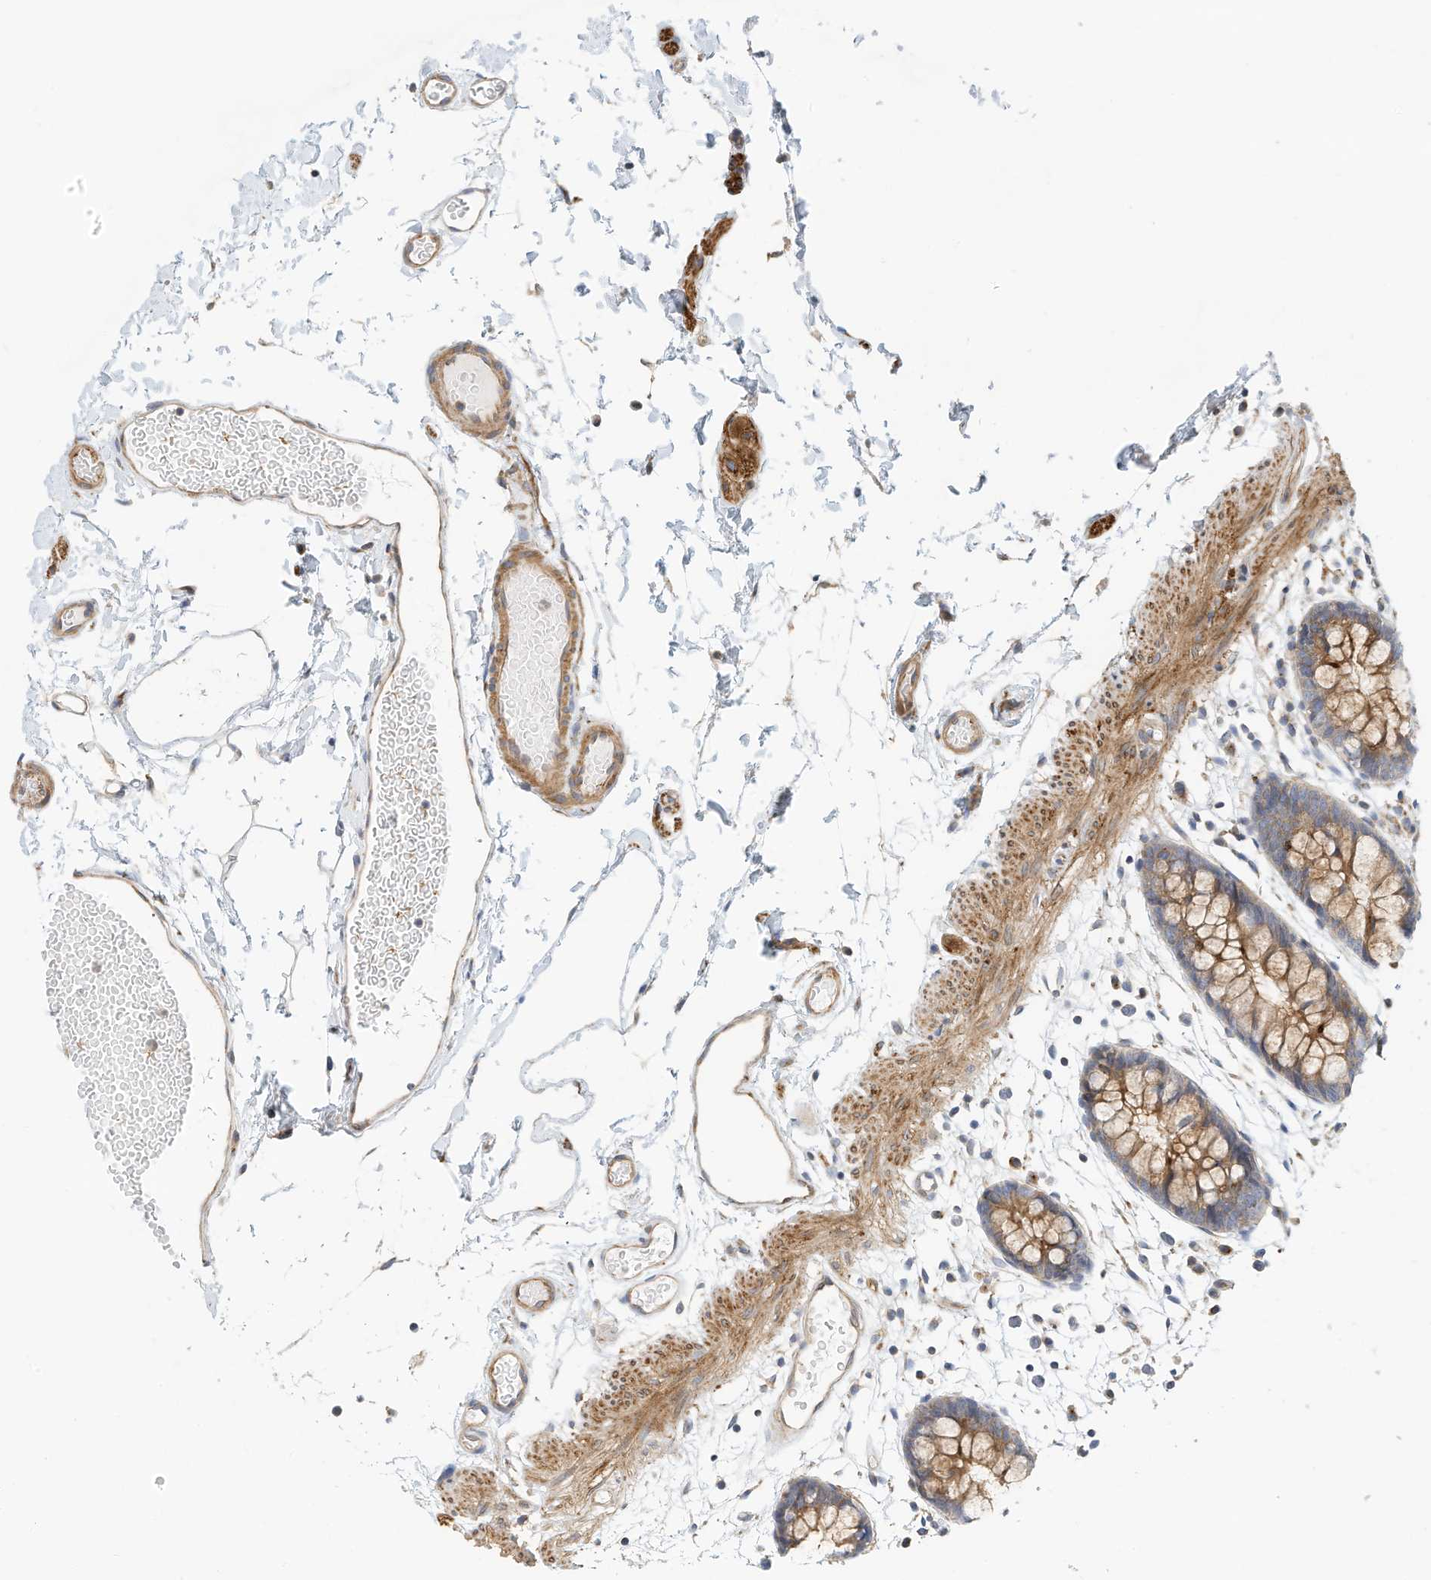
{"staining": {"intensity": "weak", "quantity": ">75%", "location": "cytoplasmic/membranous"}, "tissue": "colon", "cell_type": "Endothelial cells", "image_type": "normal", "snomed": [{"axis": "morphology", "description": "Normal tissue, NOS"}, {"axis": "topography", "description": "Colon"}], "caption": "Colon was stained to show a protein in brown. There is low levels of weak cytoplasmic/membranous expression in about >75% of endothelial cells. The staining is performed using DAB brown chromogen to label protein expression. The nuclei are counter-stained blue using hematoxylin.", "gene": "MICAL1", "patient": {"sex": "male", "age": 56}}